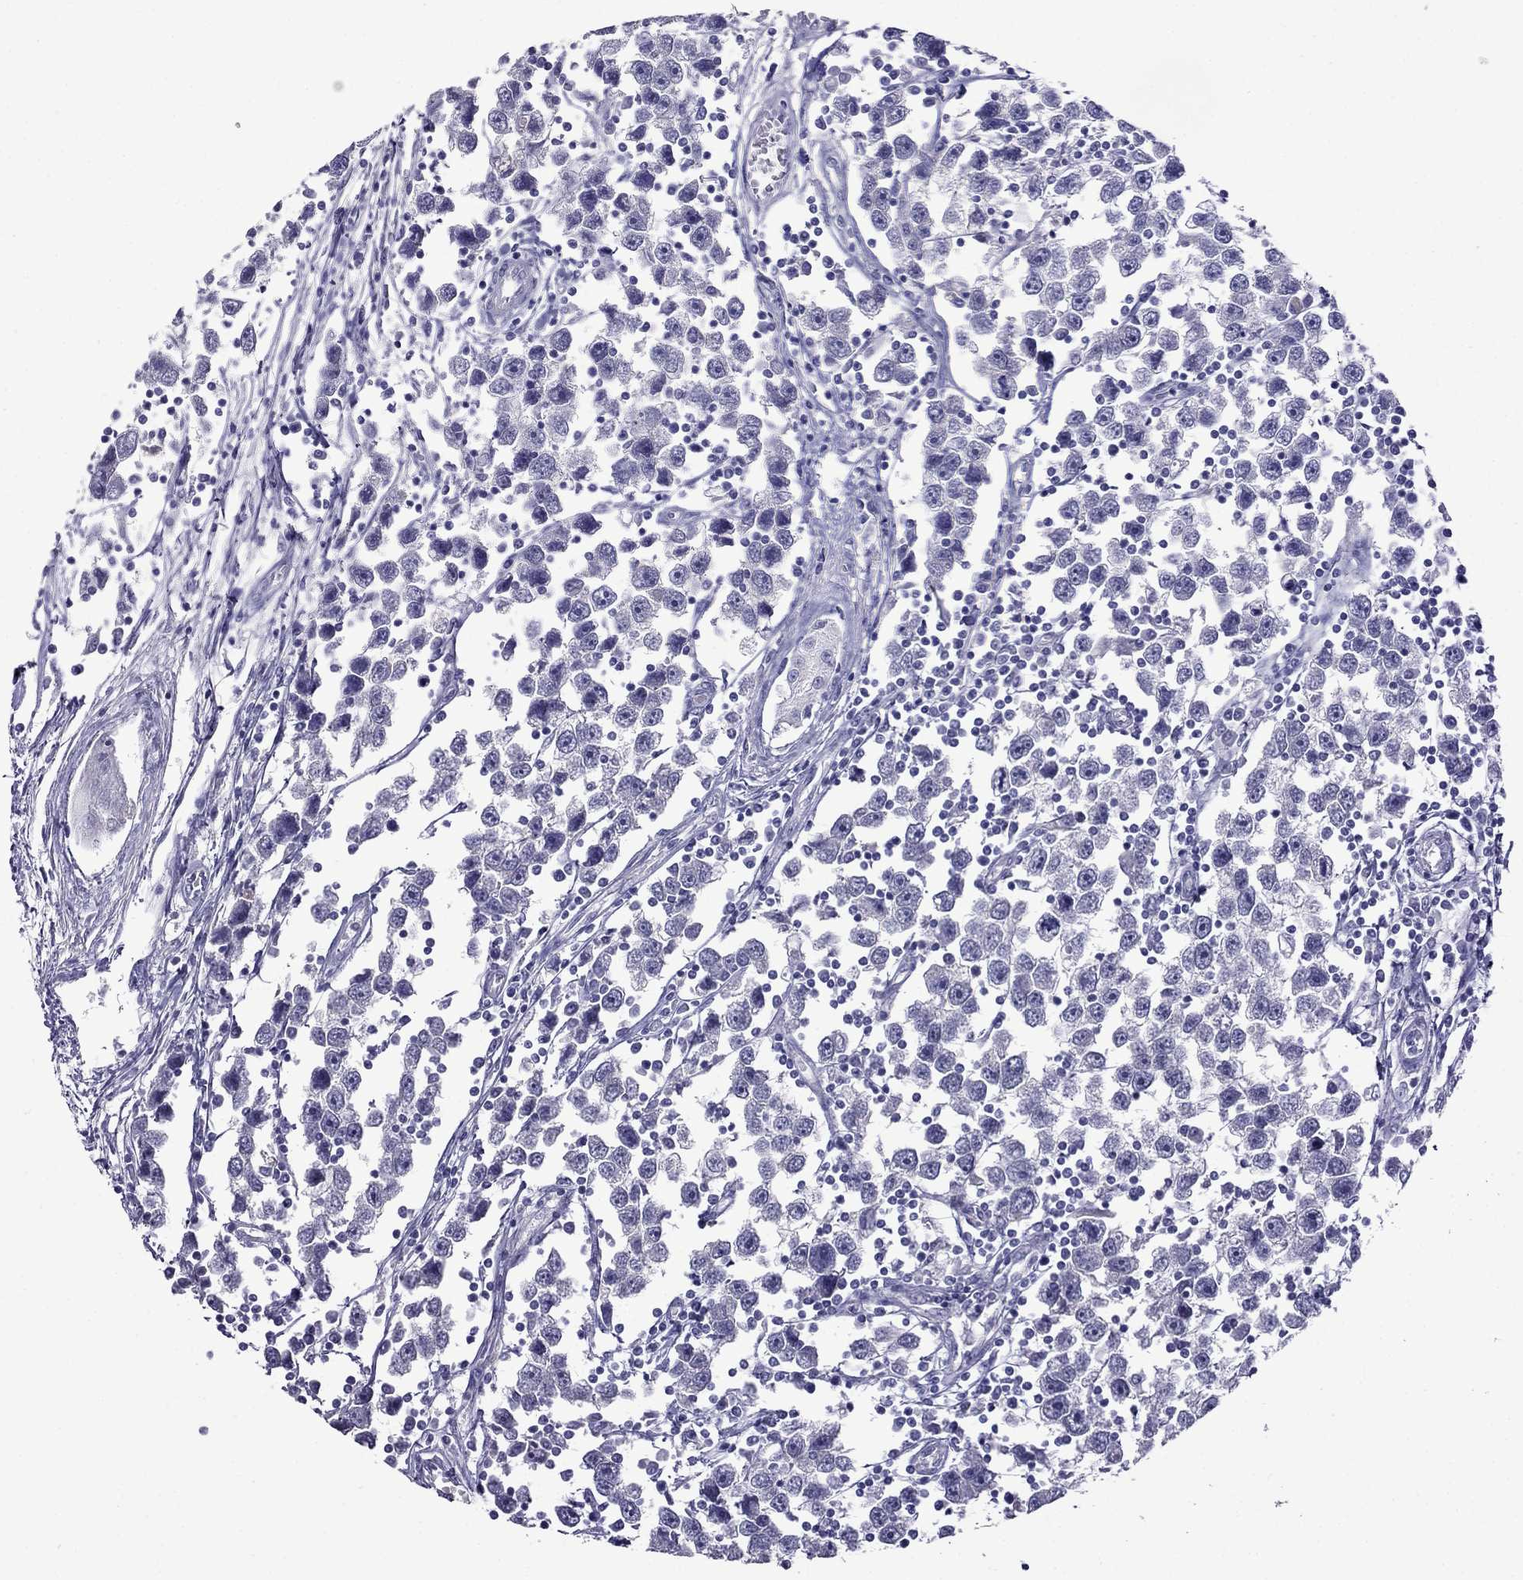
{"staining": {"intensity": "negative", "quantity": "none", "location": "none"}, "tissue": "testis cancer", "cell_type": "Tumor cells", "image_type": "cancer", "snomed": [{"axis": "morphology", "description": "Seminoma, NOS"}, {"axis": "topography", "description": "Testis"}], "caption": "The histopathology image demonstrates no staining of tumor cells in testis cancer (seminoma).", "gene": "SCNN1D", "patient": {"sex": "male", "age": 30}}